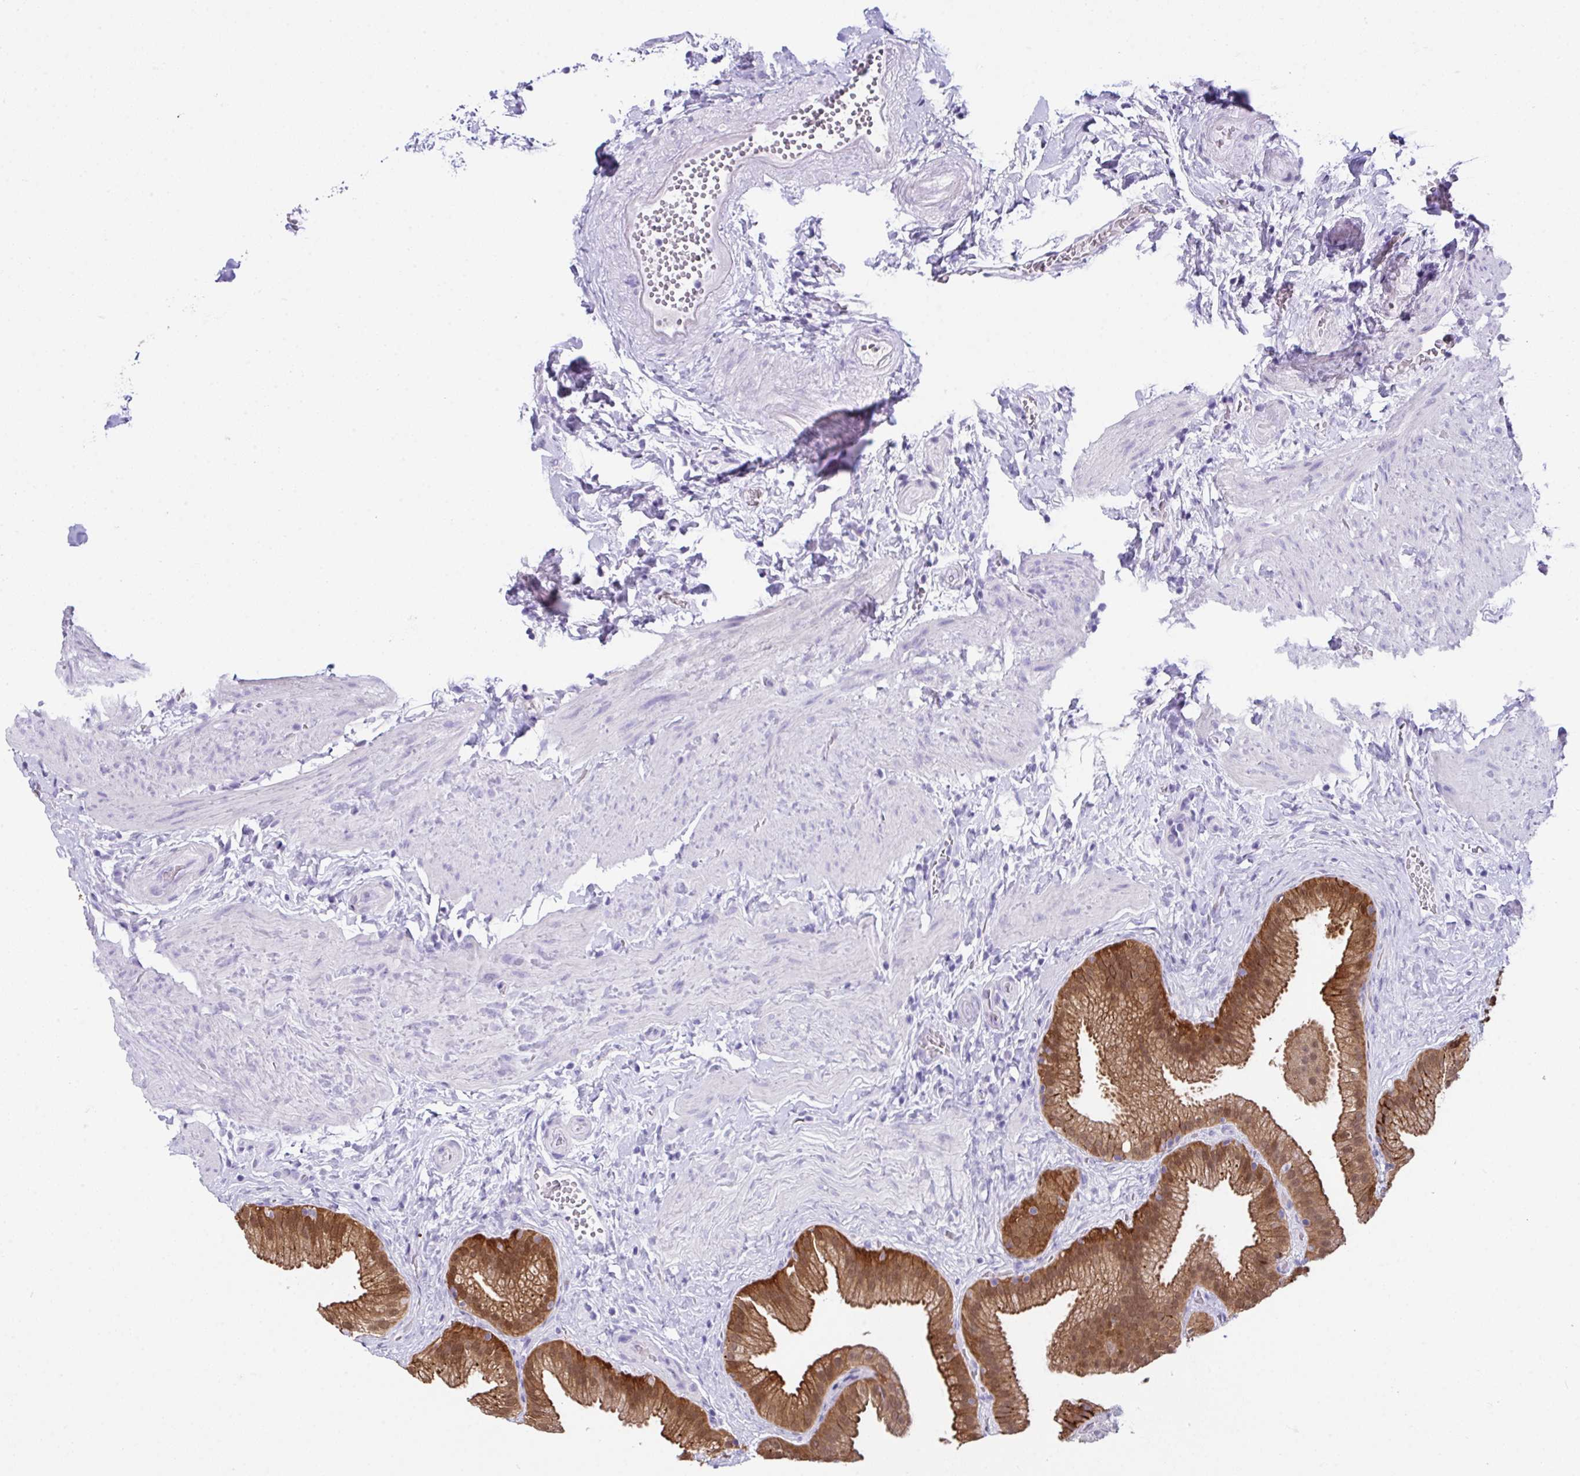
{"staining": {"intensity": "strong", "quantity": ">75%", "location": "cytoplasmic/membranous"}, "tissue": "gallbladder", "cell_type": "Glandular cells", "image_type": "normal", "snomed": [{"axis": "morphology", "description": "Normal tissue, NOS"}, {"axis": "topography", "description": "Gallbladder"}], "caption": "Protein staining by immunohistochemistry demonstrates strong cytoplasmic/membranous expression in approximately >75% of glandular cells in unremarkable gallbladder.", "gene": "LGALS4", "patient": {"sex": "female", "age": 63}}